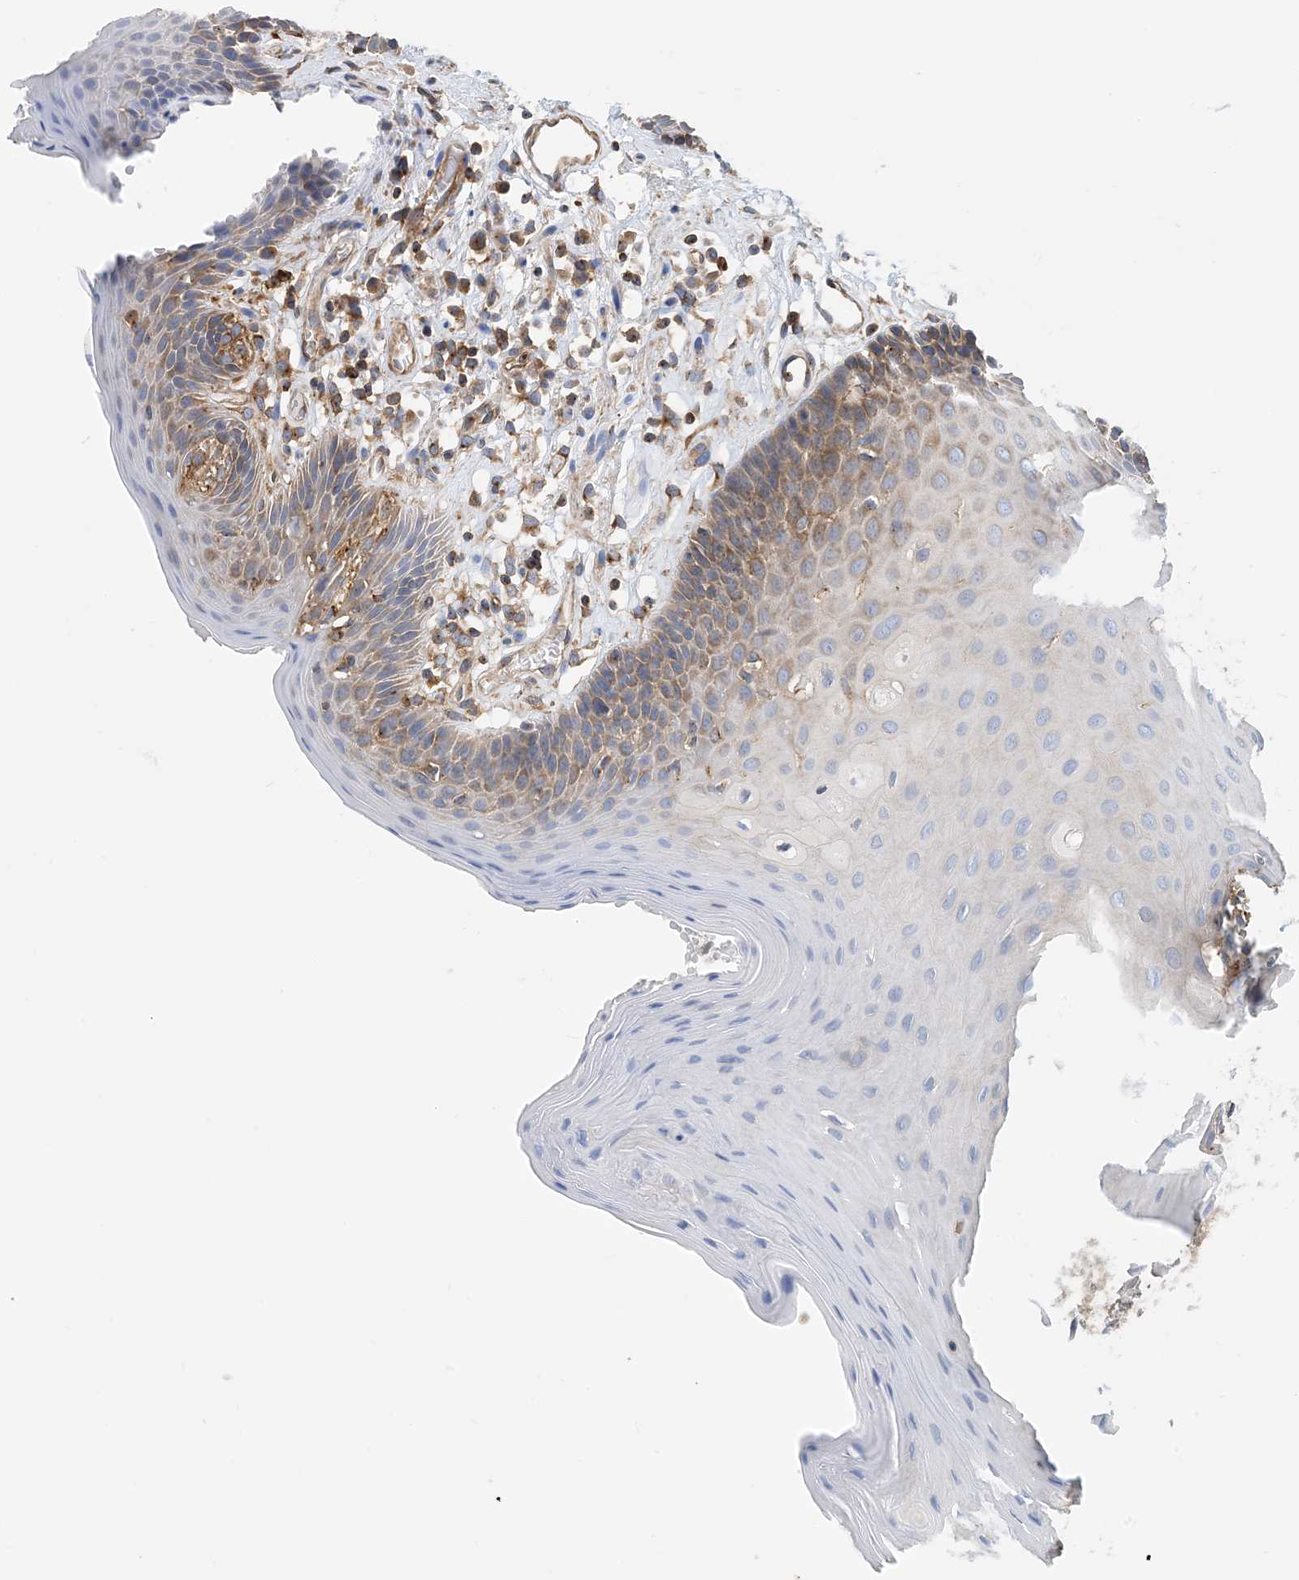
{"staining": {"intensity": "moderate", "quantity": "25%-75%", "location": "cytoplasmic/membranous"}, "tissue": "oral mucosa", "cell_type": "Squamous epithelial cells", "image_type": "normal", "snomed": [{"axis": "morphology", "description": "Normal tissue, NOS"}, {"axis": "morphology", "description": "Squamous cell carcinoma, NOS"}, {"axis": "topography", "description": "Skeletal muscle"}, {"axis": "topography", "description": "Oral tissue"}, {"axis": "topography", "description": "Salivary gland"}, {"axis": "topography", "description": "Head-Neck"}], "caption": "Moderate cytoplasmic/membranous positivity for a protein is identified in approximately 25%-75% of squamous epithelial cells of benign oral mucosa using IHC.", "gene": "DYNC1LI1", "patient": {"sex": "male", "age": 54}}